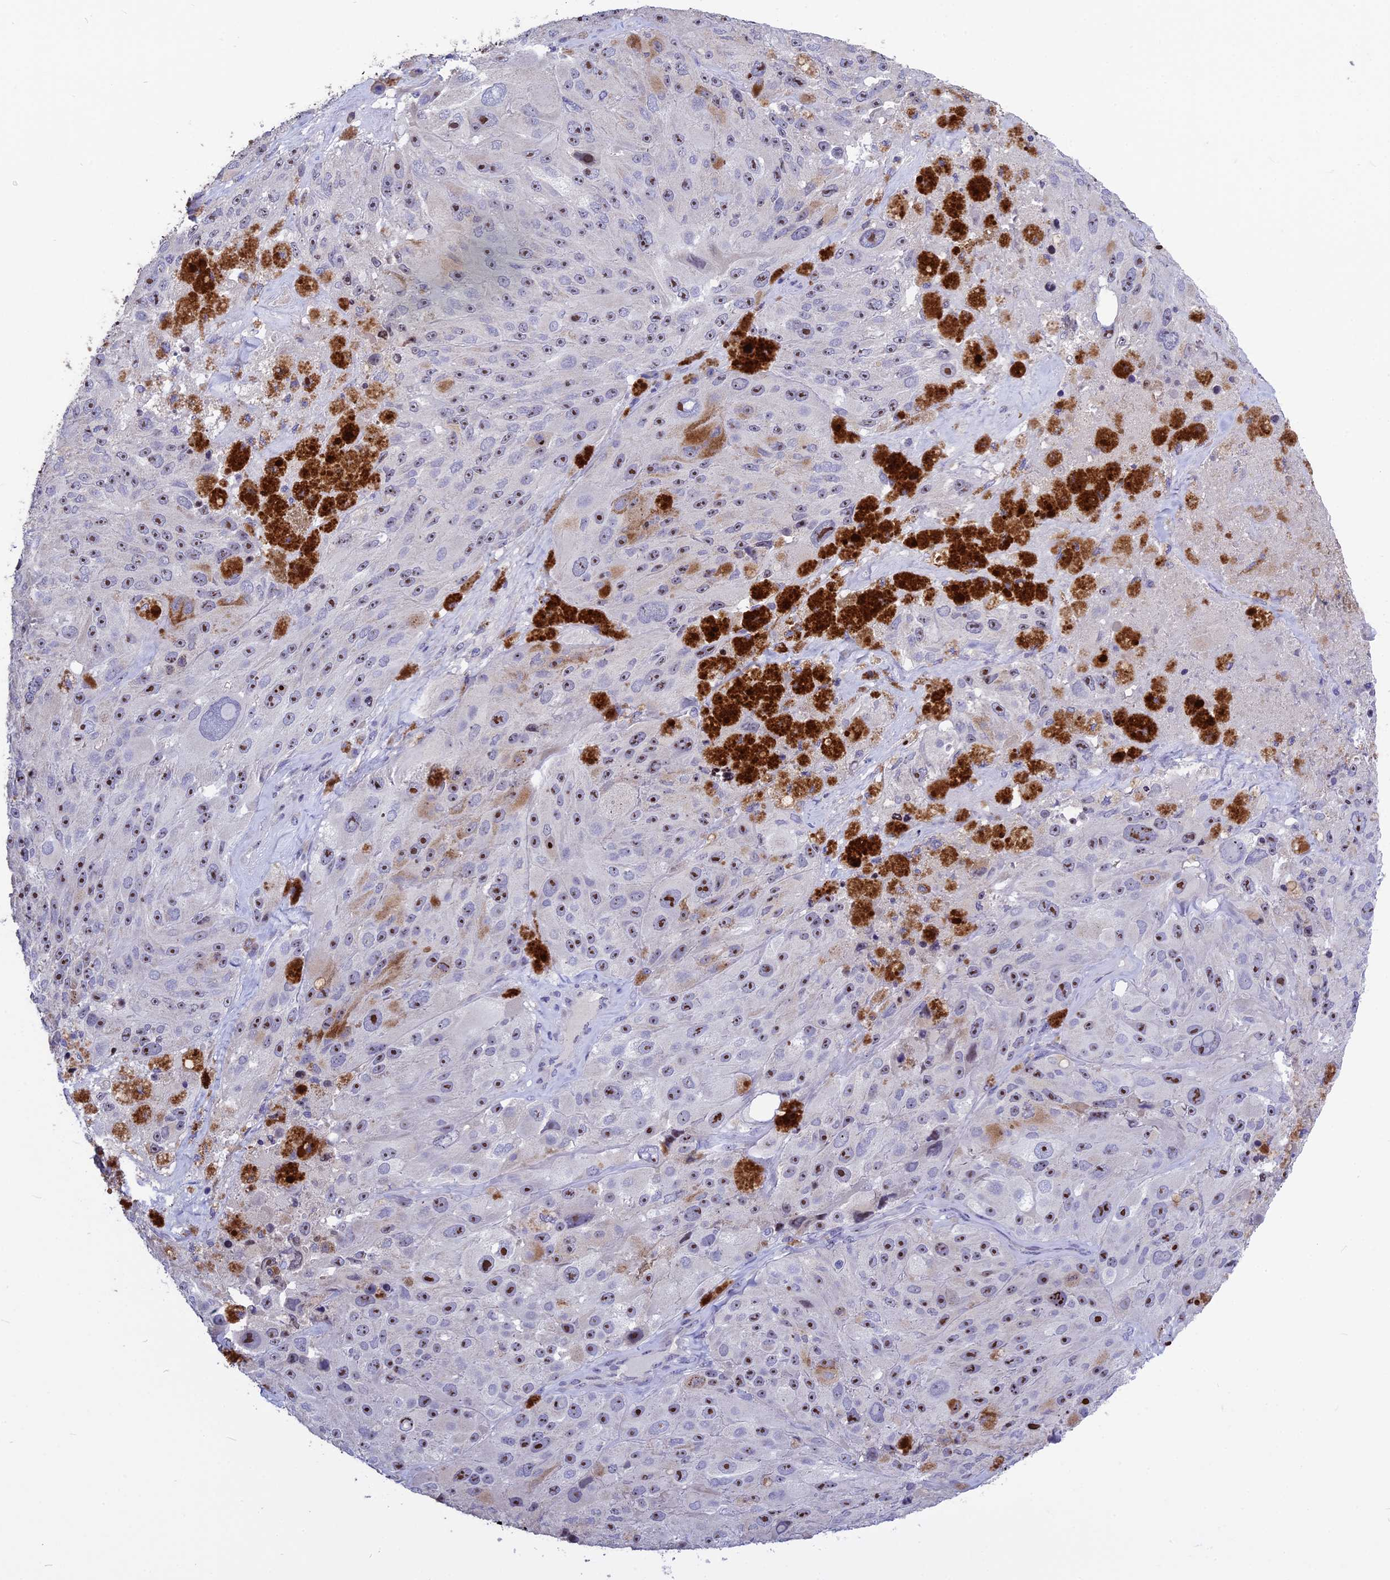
{"staining": {"intensity": "strong", "quantity": "25%-75%", "location": "nuclear"}, "tissue": "melanoma", "cell_type": "Tumor cells", "image_type": "cancer", "snomed": [{"axis": "morphology", "description": "Malignant melanoma, Metastatic site"}, {"axis": "topography", "description": "Lymph node"}], "caption": "Tumor cells demonstrate high levels of strong nuclear staining in about 25%-75% of cells in malignant melanoma (metastatic site).", "gene": "KNOP1", "patient": {"sex": "male", "age": 62}}